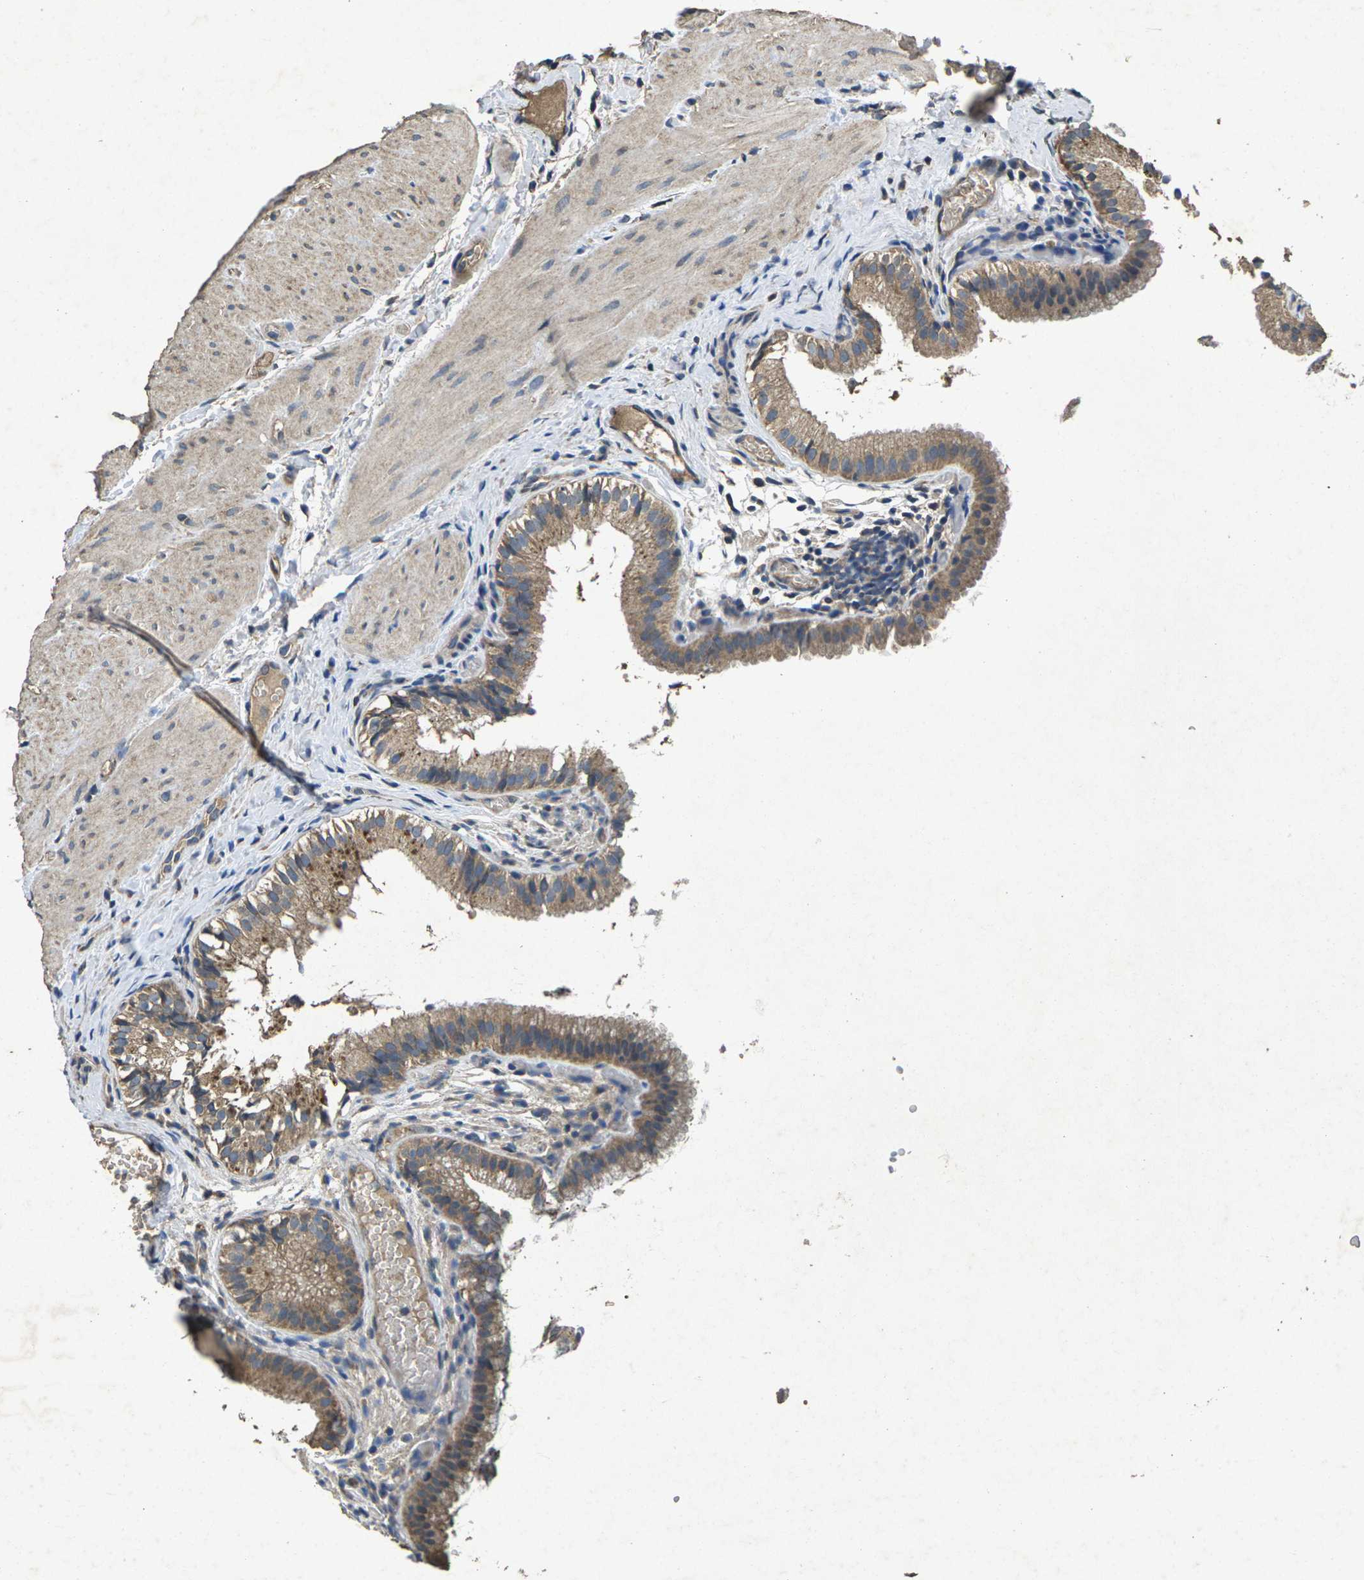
{"staining": {"intensity": "moderate", "quantity": ">75%", "location": "cytoplasmic/membranous"}, "tissue": "gallbladder", "cell_type": "Glandular cells", "image_type": "normal", "snomed": [{"axis": "morphology", "description": "Normal tissue, NOS"}, {"axis": "topography", "description": "Gallbladder"}], "caption": "Normal gallbladder shows moderate cytoplasmic/membranous expression in about >75% of glandular cells The protein is stained brown, and the nuclei are stained in blue (DAB (3,3'-diaminobenzidine) IHC with brightfield microscopy, high magnification)..", "gene": "B4GAT1", "patient": {"sex": "female", "age": 26}}